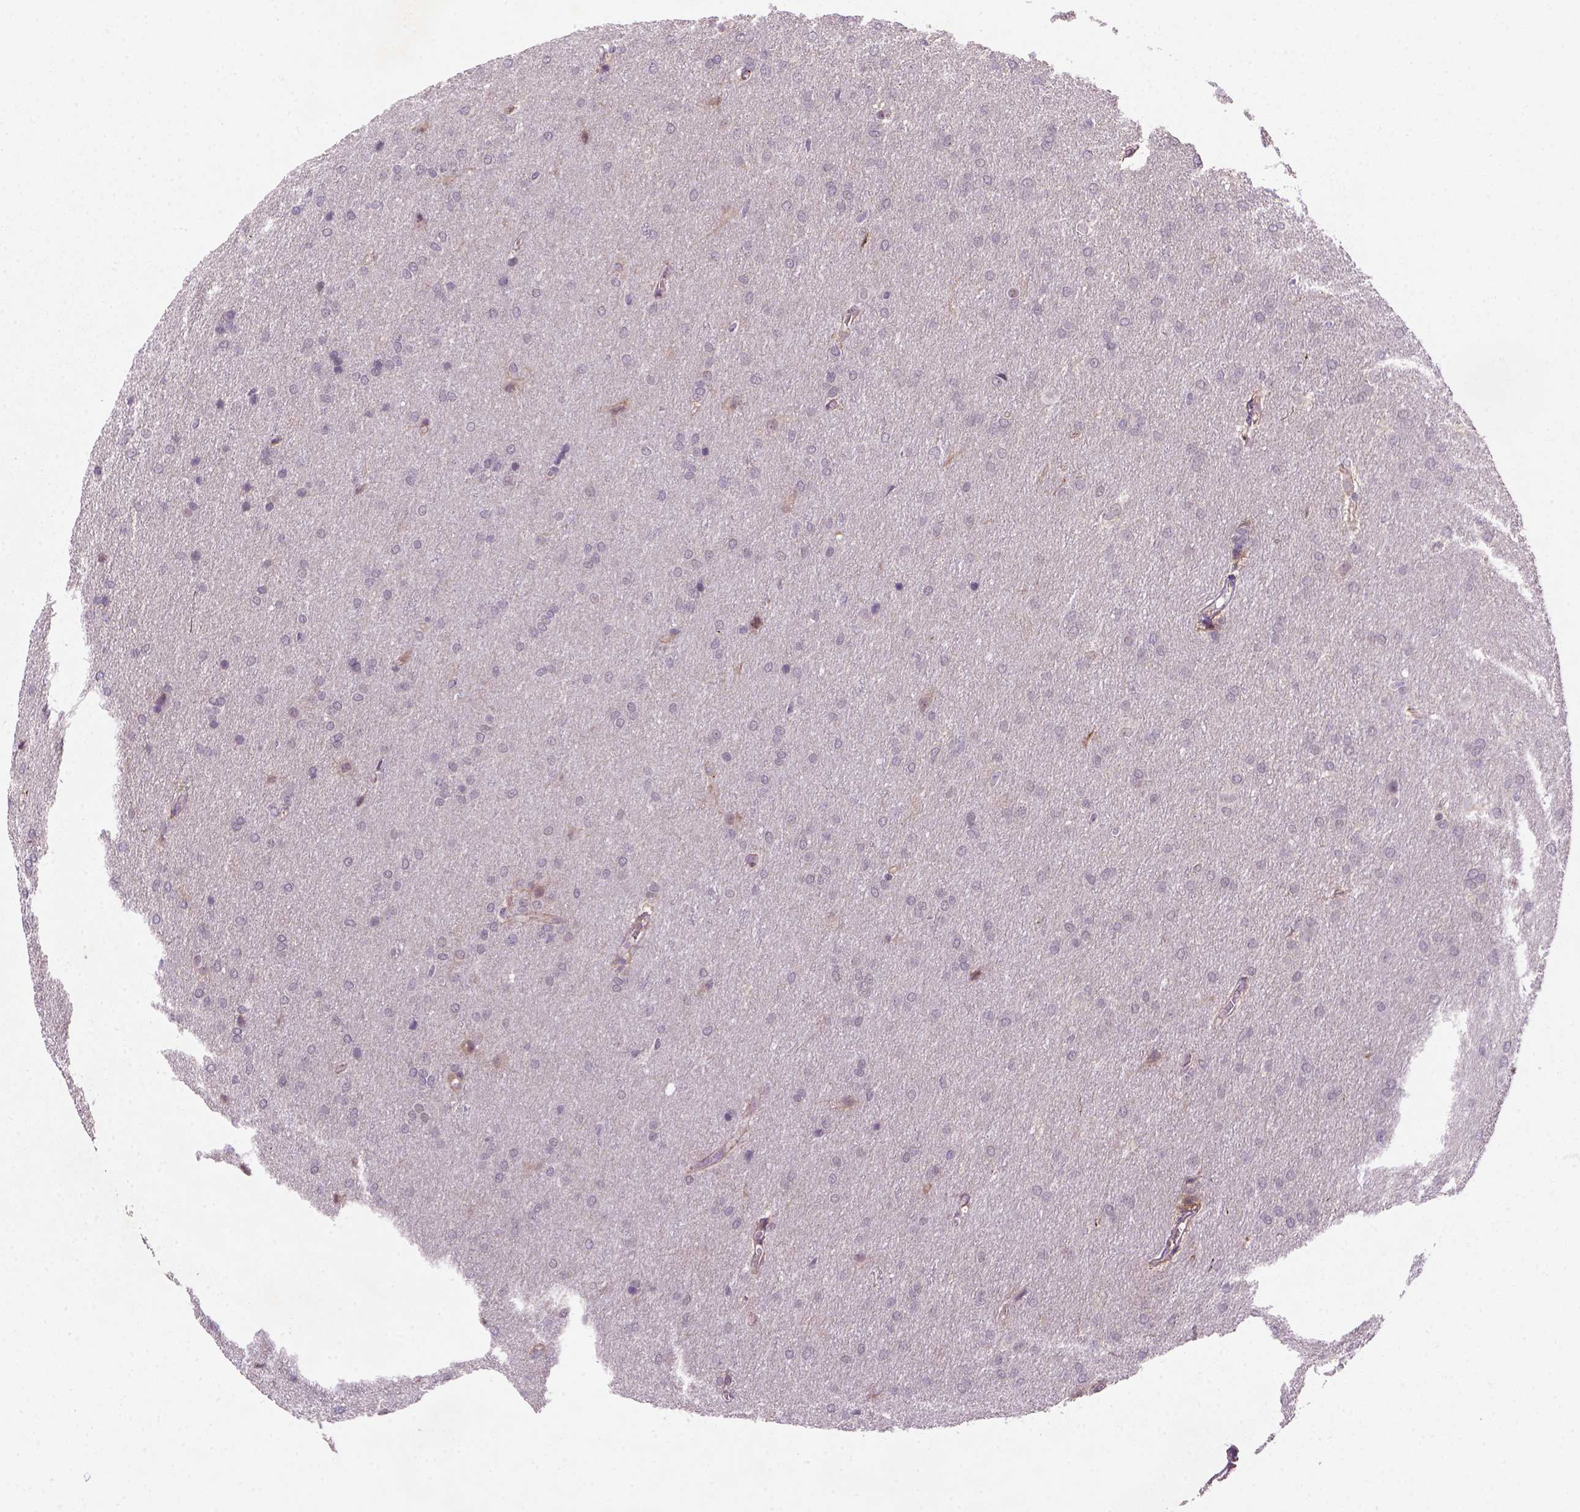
{"staining": {"intensity": "negative", "quantity": "none", "location": "none"}, "tissue": "glioma", "cell_type": "Tumor cells", "image_type": "cancer", "snomed": [{"axis": "morphology", "description": "Glioma, malignant, Low grade"}, {"axis": "topography", "description": "Brain"}], "caption": "Tumor cells are negative for brown protein staining in malignant glioma (low-grade).", "gene": "VSTM5", "patient": {"sex": "female", "age": 32}}